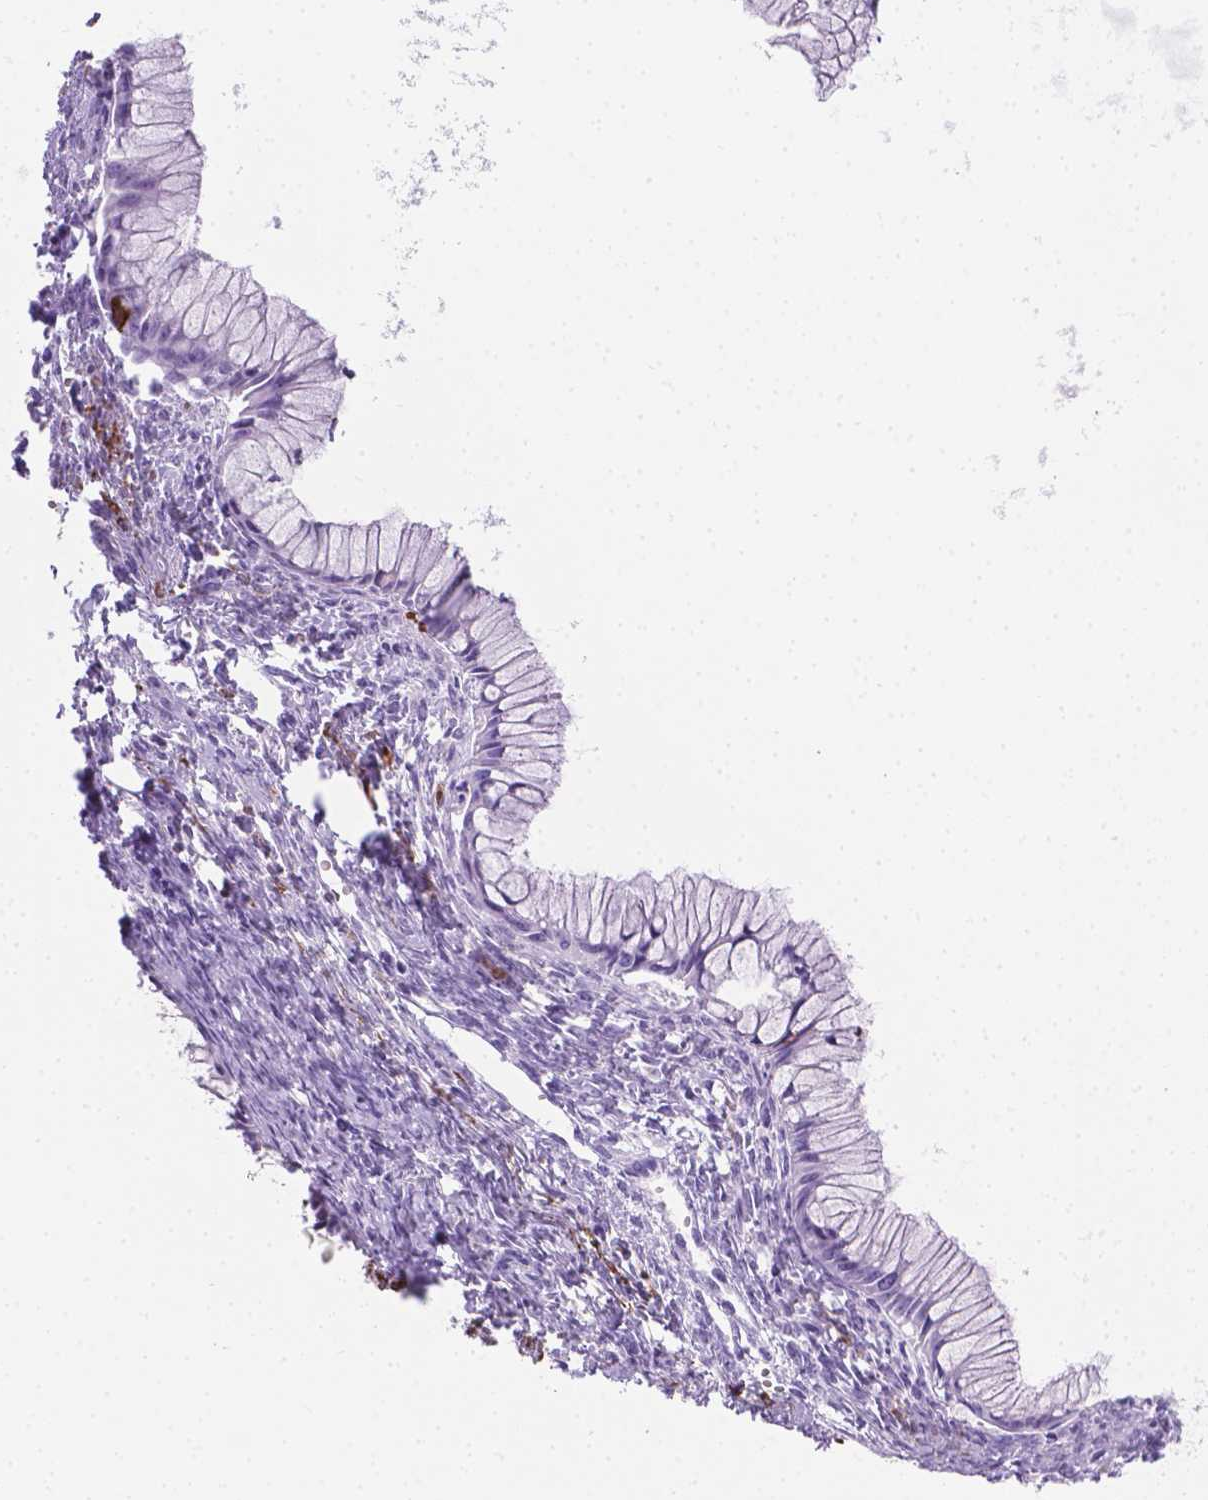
{"staining": {"intensity": "negative", "quantity": "none", "location": "none"}, "tissue": "ovarian cancer", "cell_type": "Tumor cells", "image_type": "cancer", "snomed": [{"axis": "morphology", "description": "Cystadenocarcinoma, mucinous, NOS"}, {"axis": "topography", "description": "Ovary"}], "caption": "IHC image of neoplastic tissue: human ovarian mucinous cystadenocarcinoma stained with DAB shows no significant protein expression in tumor cells. The staining was performed using DAB to visualize the protein expression in brown, while the nuclei were stained in blue with hematoxylin (Magnification: 20x).", "gene": "MACF1", "patient": {"sex": "female", "age": 41}}